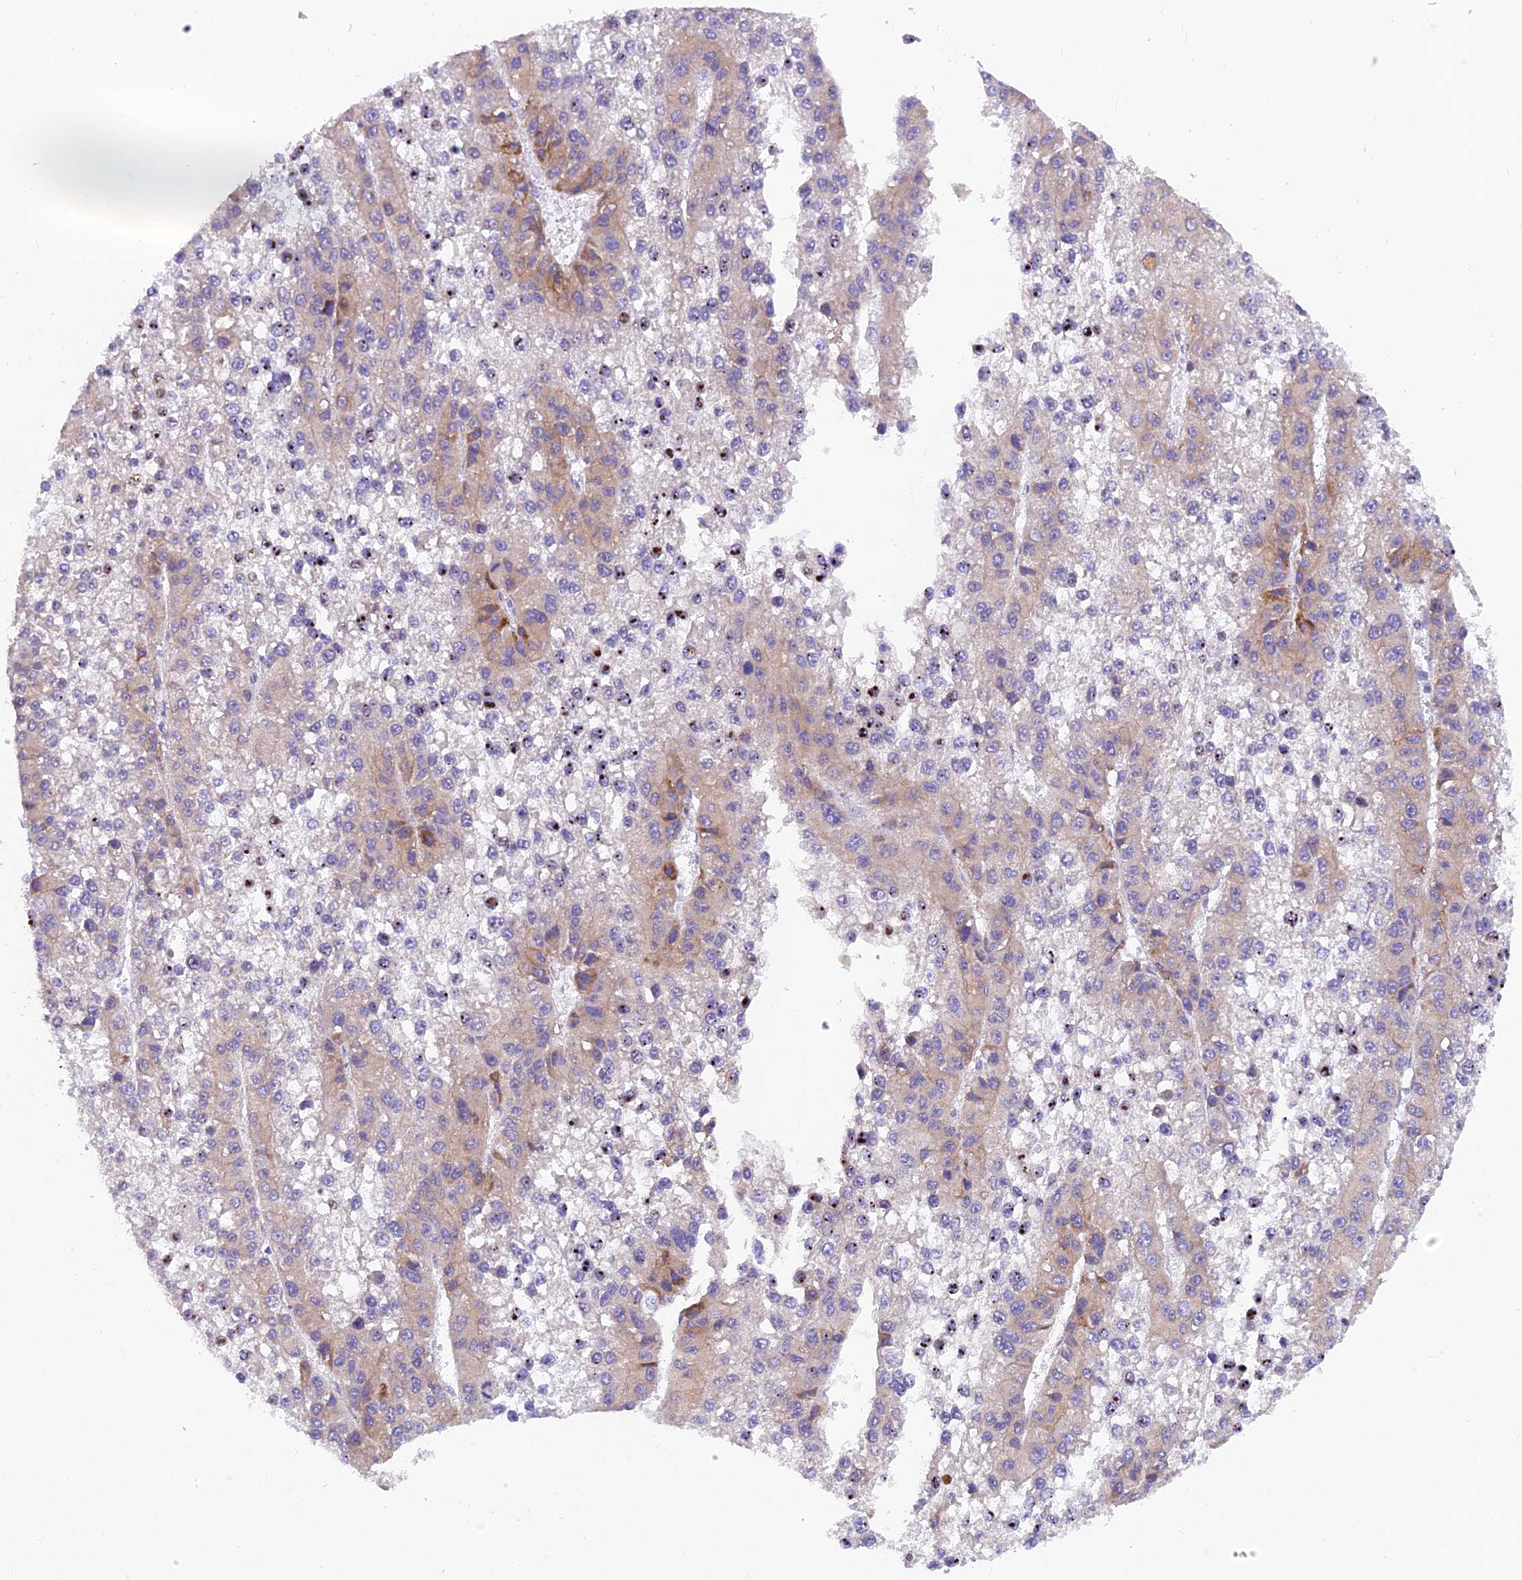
{"staining": {"intensity": "moderate", "quantity": "<25%", "location": "cytoplasmic/membranous"}, "tissue": "liver cancer", "cell_type": "Tumor cells", "image_type": "cancer", "snomed": [{"axis": "morphology", "description": "Carcinoma, Hepatocellular, NOS"}, {"axis": "topography", "description": "Liver"}], "caption": "A brown stain labels moderate cytoplasmic/membranous positivity of a protein in human liver cancer (hepatocellular carcinoma) tumor cells.", "gene": "MVB12A", "patient": {"sex": "female", "age": 73}}